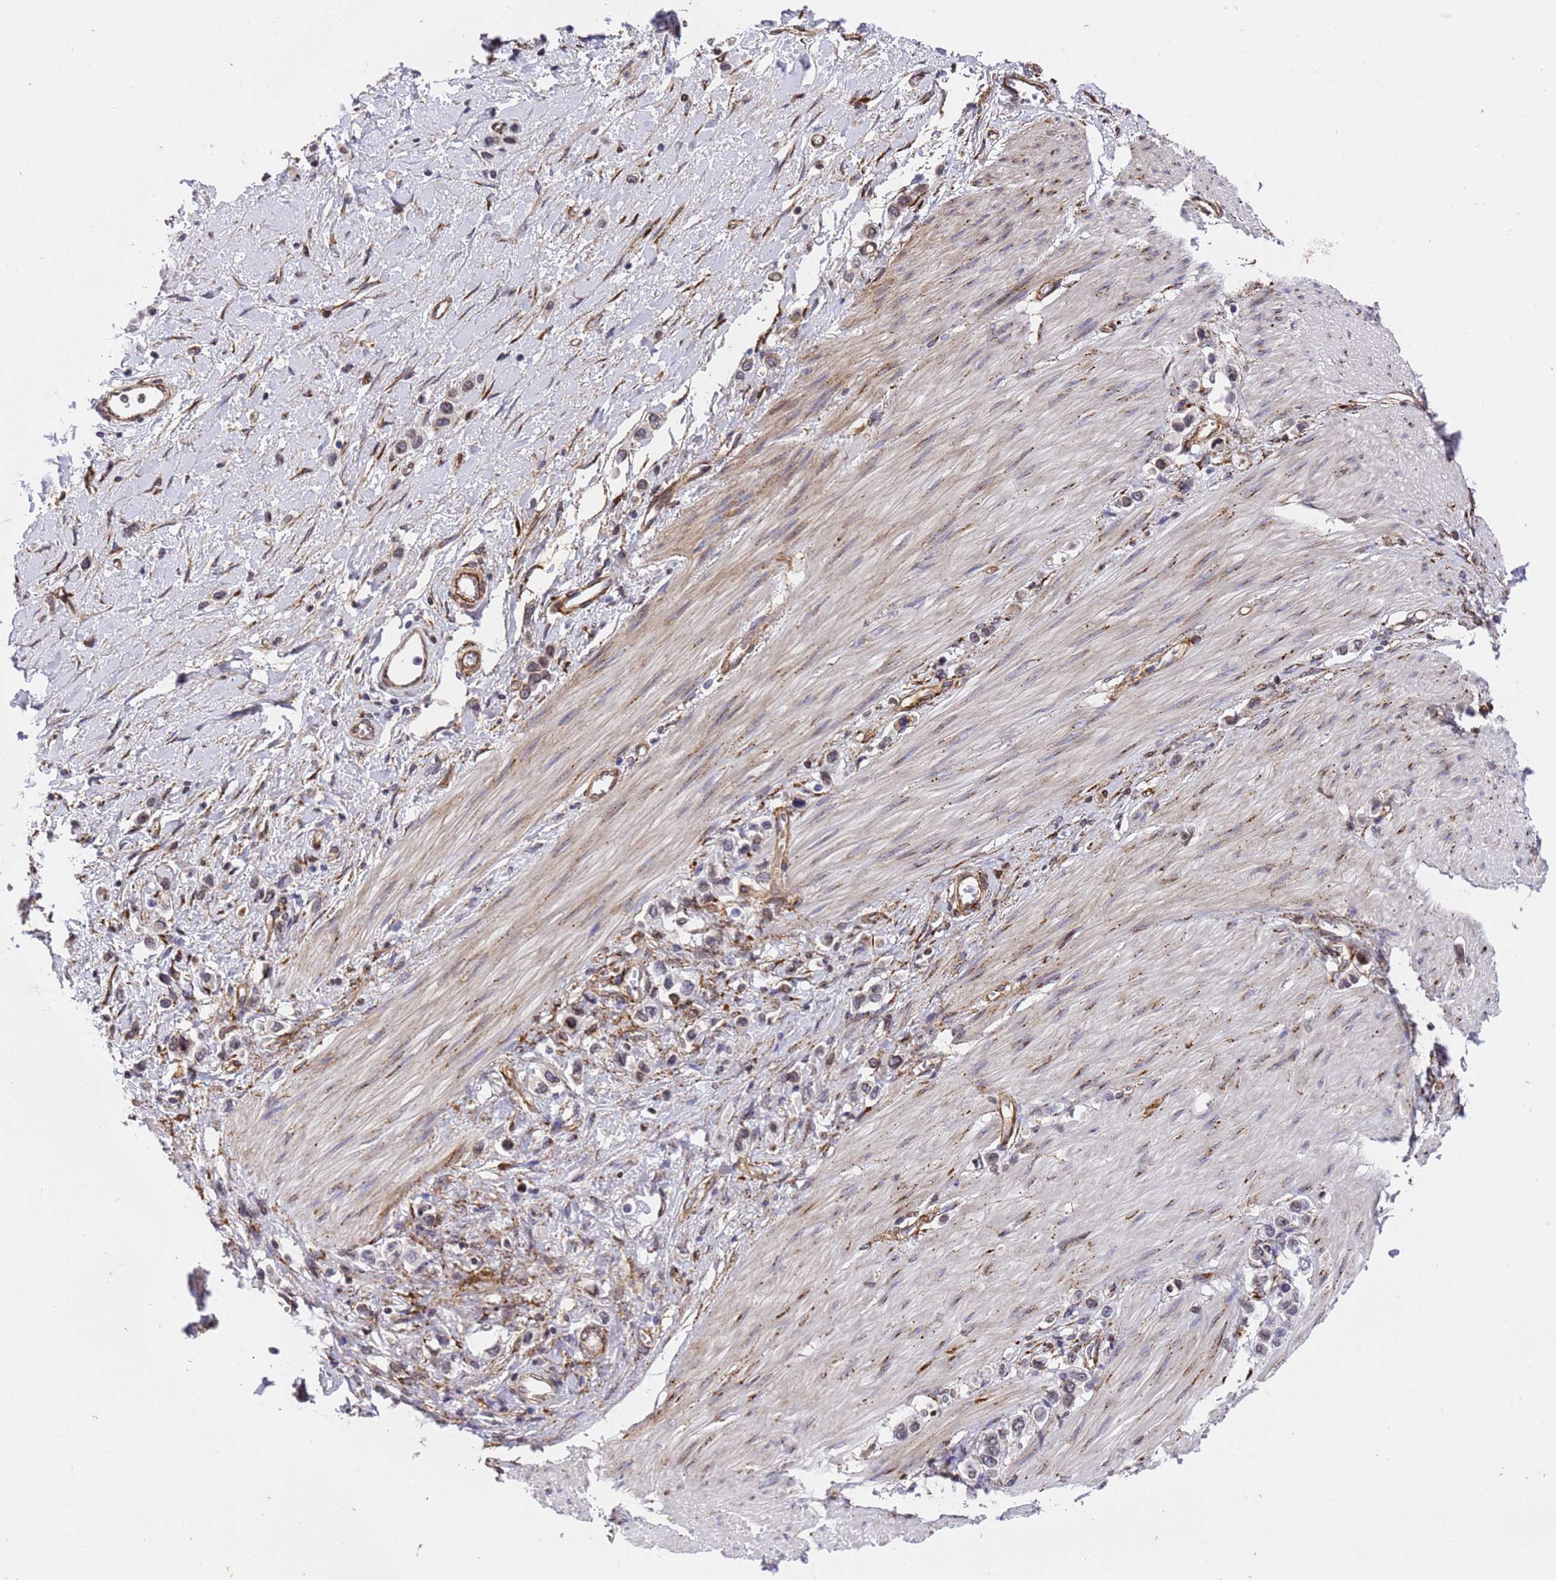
{"staining": {"intensity": "negative", "quantity": "none", "location": "none"}, "tissue": "stomach cancer", "cell_type": "Tumor cells", "image_type": "cancer", "snomed": [{"axis": "morphology", "description": "Normal tissue, NOS"}, {"axis": "morphology", "description": "Adenocarcinoma, NOS"}, {"axis": "topography", "description": "Stomach, upper"}, {"axis": "topography", "description": "Stomach"}], "caption": "The immunohistochemistry (IHC) photomicrograph has no significant expression in tumor cells of stomach adenocarcinoma tissue.", "gene": "IGFBP7", "patient": {"sex": "female", "age": 65}}